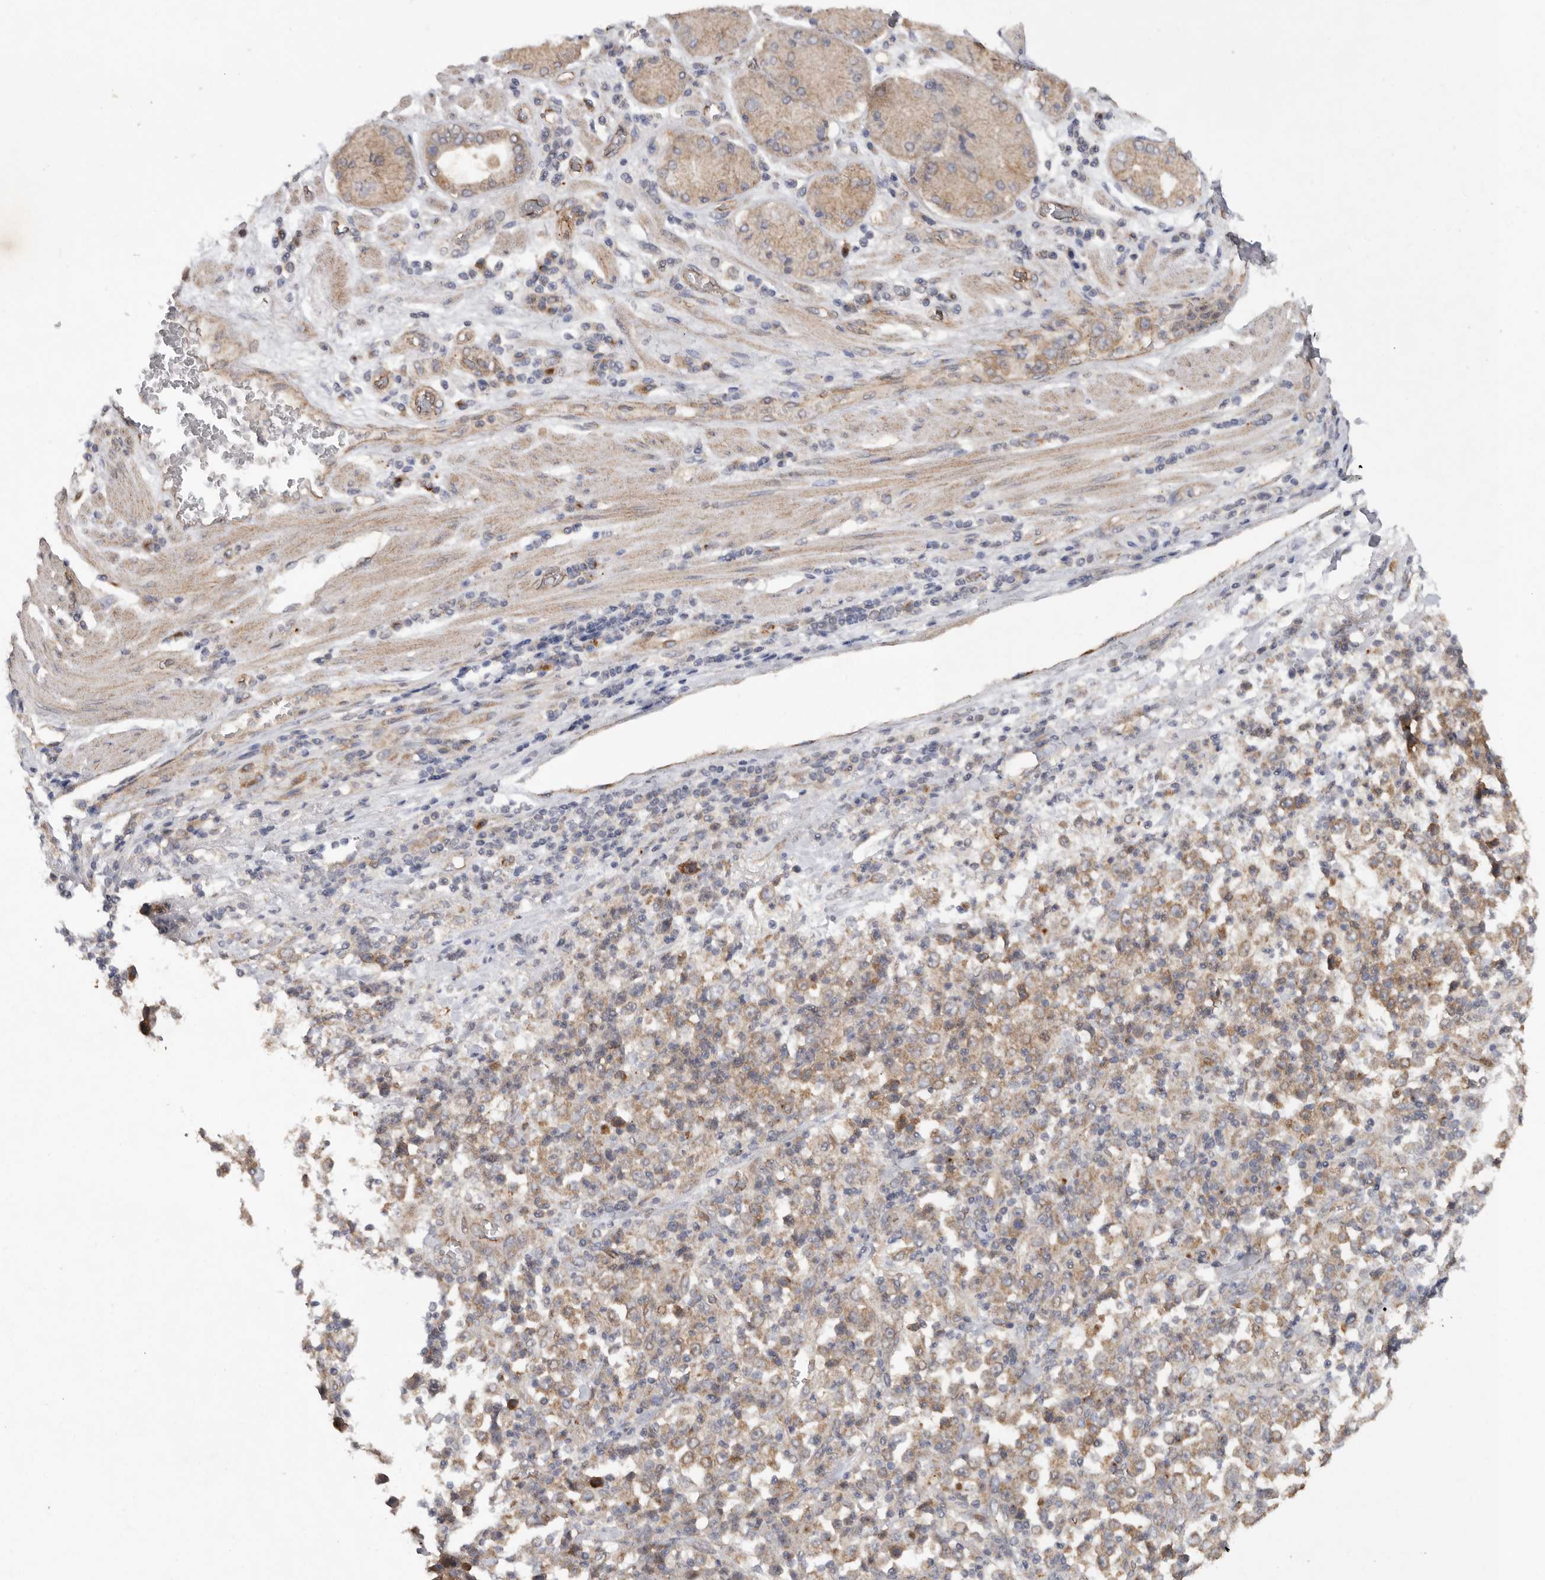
{"staining": {"intensity": "moderate", "quantity": ">75%", "location": "cytoplasmic/membranous"}, "tissue": "stomach cancer", "cell_type": "Tumor cells", "image_type": "cancer", "snomed": [{"axis": "morphology", "description": "Normal tissue, NOS"}, {"axis": "morphology", "description": "Adenocarcinoma, NOS"}, {"axis": "topography", "description": "Stomach, upper"}, {"axis": "topography", "description": "Stomach"}], "caption": "This image exhibits stomach cancer stained with immunohistochemistry to label a protein in brown. The cytoplasmic/membranous of tumor cells show moderate positivity for the protein. Nuclei are counter-stained blue.", "gene": "PODXL2", "patient": {"sex": "male", "age": 59}}